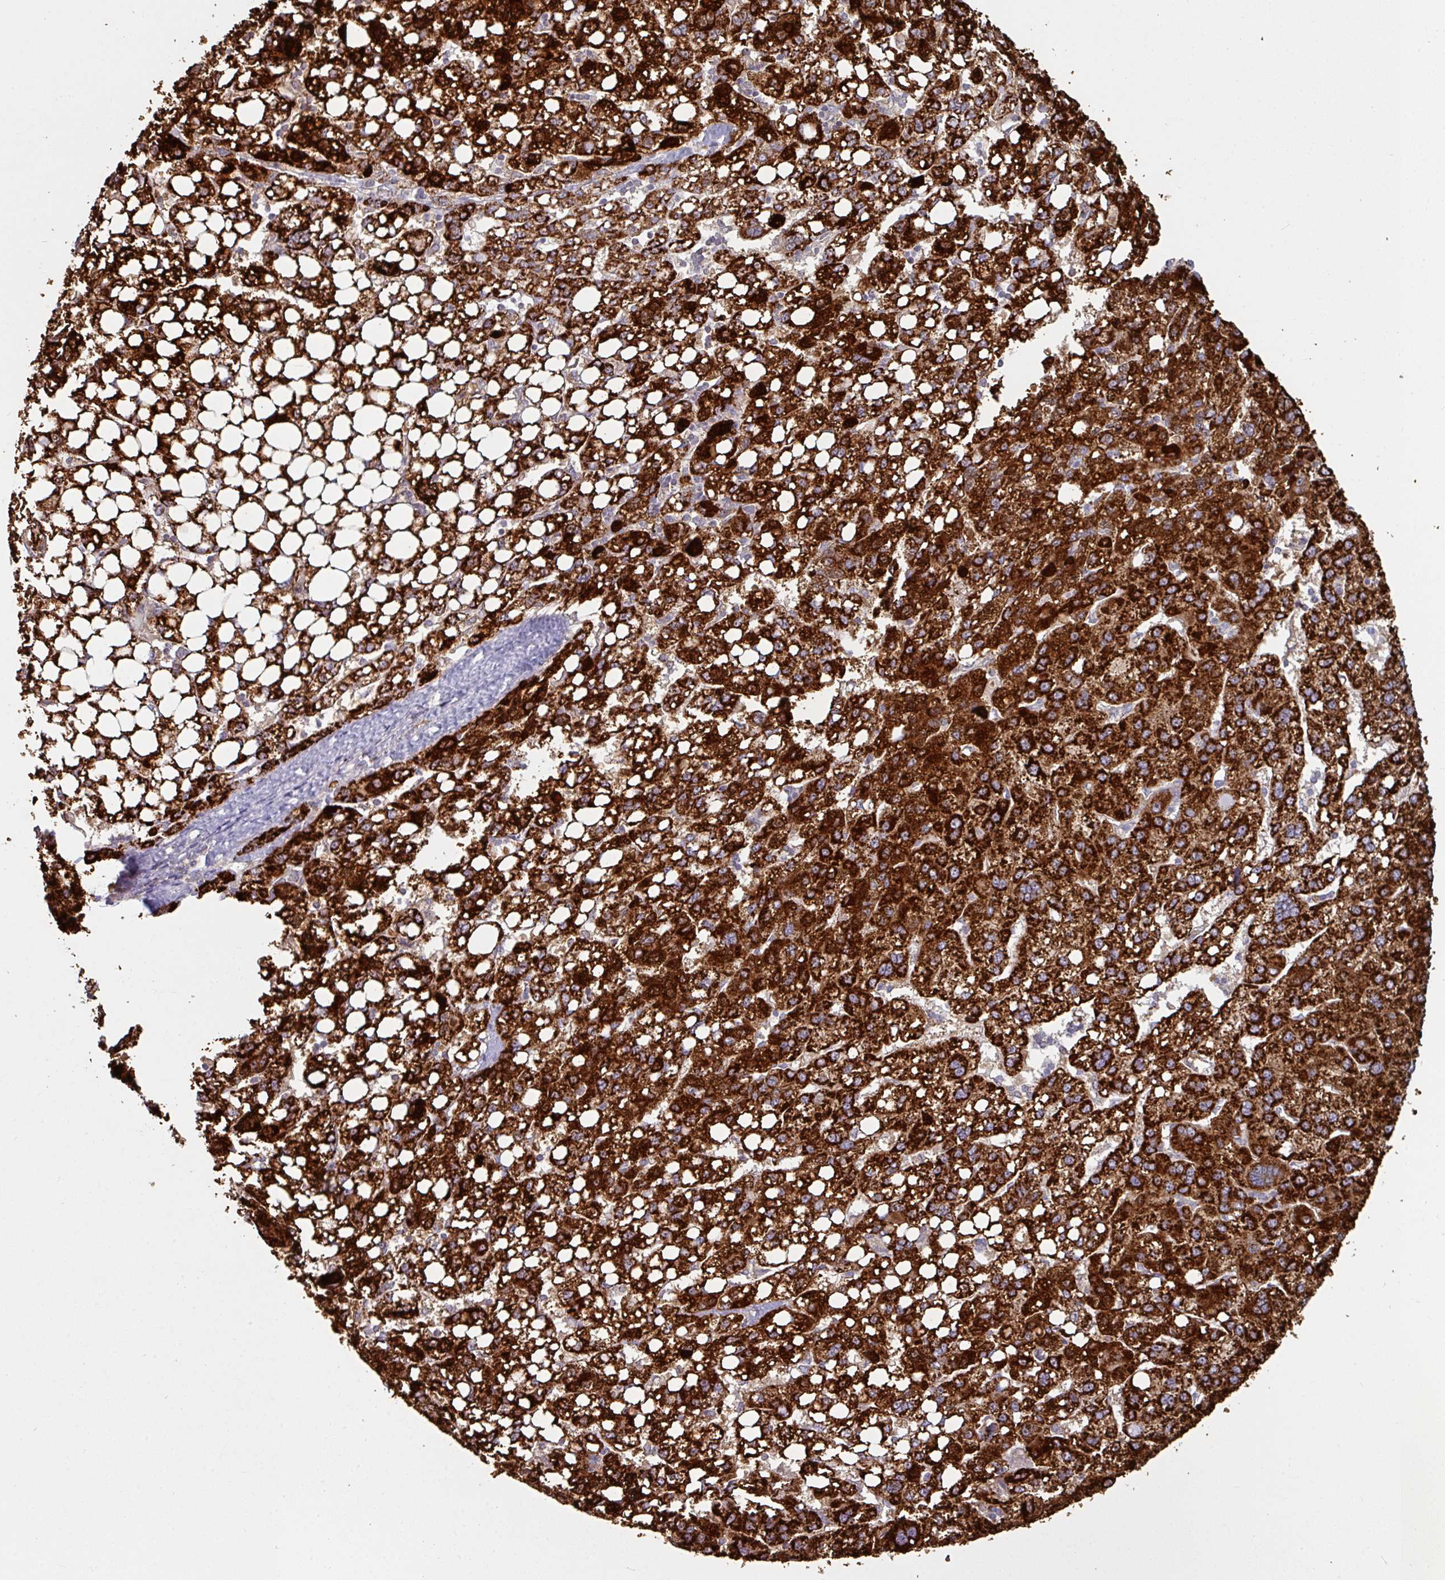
{"staining": {"intensity": "strong", "quantity": ">75%", "location": "cytoplasmic/membranous"}, "tissue": "liver cancer", "cell_type": "Tumor cells", "image_type": "cancer", "snomed": [{"axis": "morphology", "description": "Carcinoma, Hepatocellular, NOS"}, {"axis": "topography", "description": "Liver"}], "caption": "Approximately >75% of tumor cells in human hepatocellular carcinoma (liver) exhibit strong cytoplasmic/membranous protein positivity as visualized by brown immunohistochemical staining.", "gene": "OR2D3", "patient": {"sex": "female", "age": 82}}